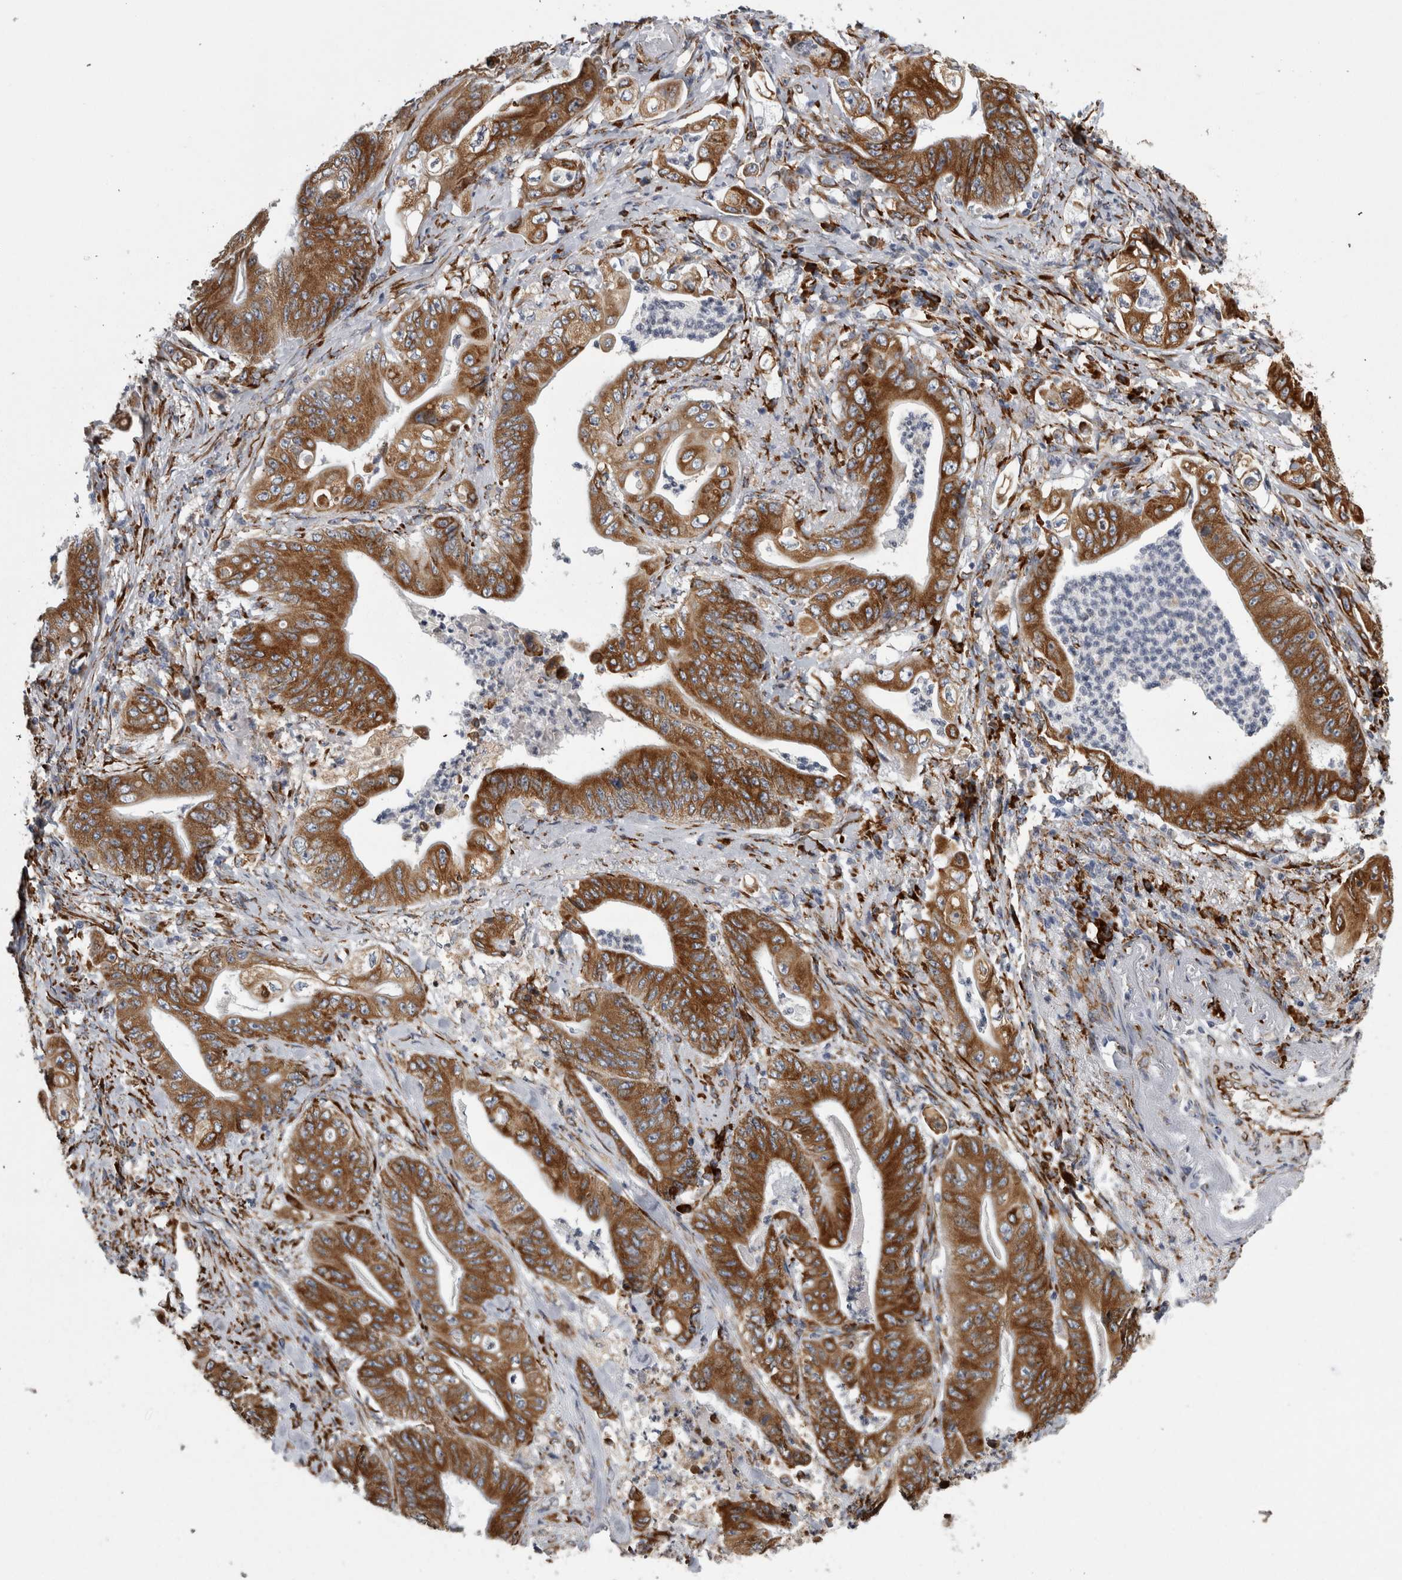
{"staining": {"intensity": "strong", "quantity": ">75%", "location": "cytoplasmic/membranous"}, "tissue": "stomach cancer", "cell_type": "Tumor cells", "image_type": "cancer", "snomed": [{"axis": "morphology", "description": "Adenocarcinoma, NOS"}, {"axis": "topography", "description": "Stomach"}], "caption": "Immunohistochemical staining of adenocarcinoma (stomach) shows strong cytoplasmic/membranous protein positivity in approximately >75% of tumor cells.", "gene": "FHIP2B", "patient": {"sex": "female", "age": 73}}